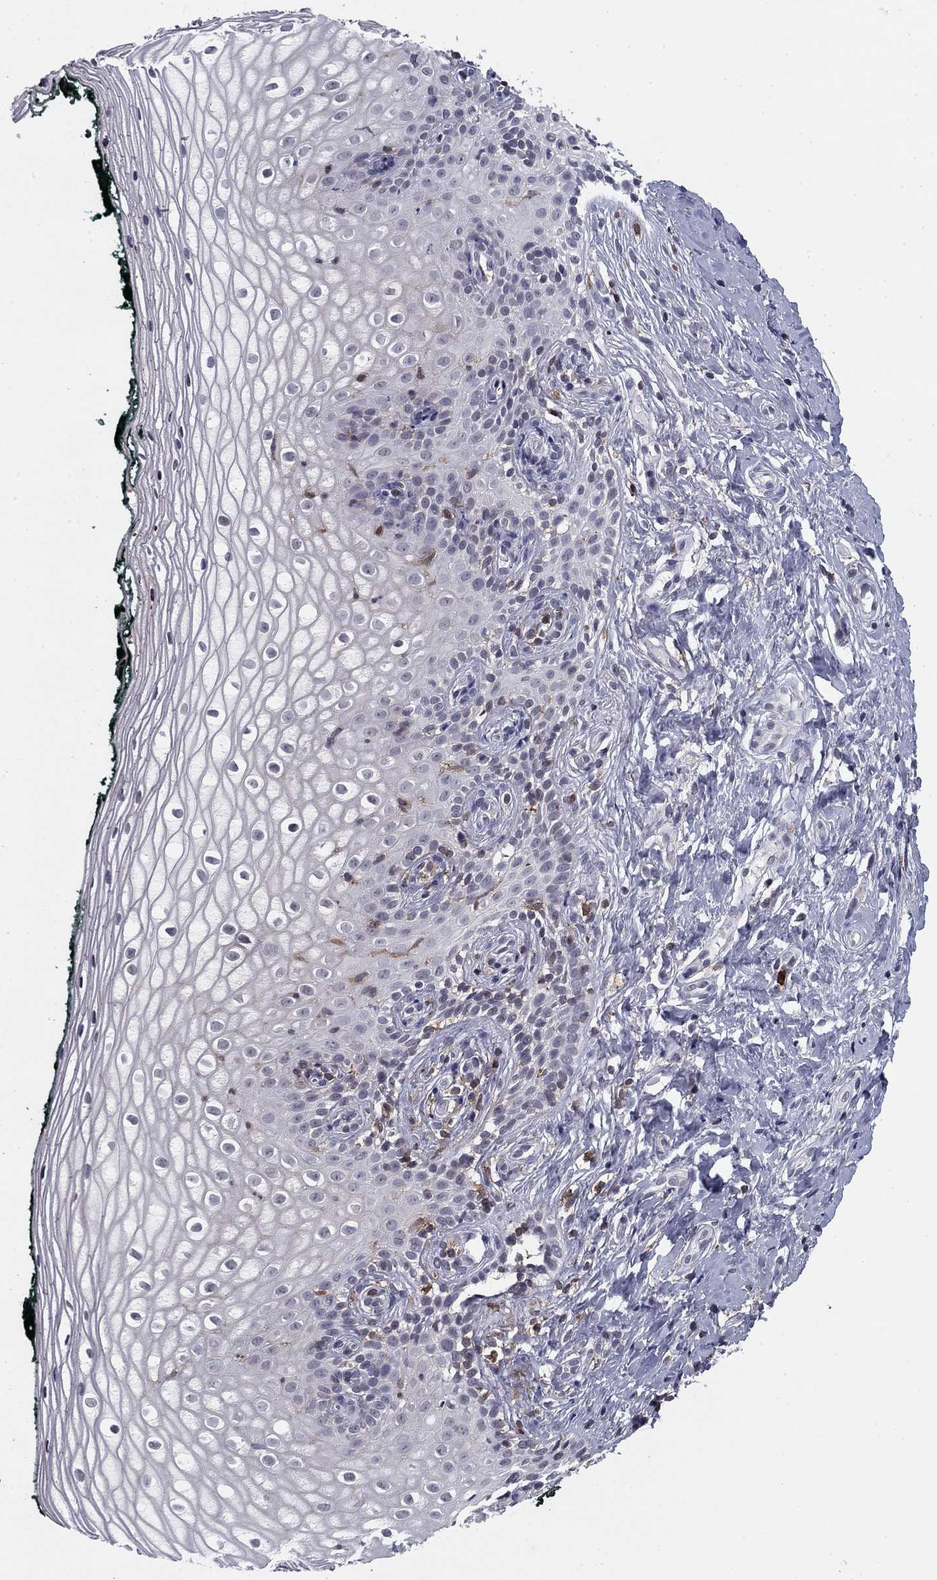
{"staining": {"intensity": "negative", "quantity": "none", "location": "none"}, "tissue": "vagina", "cell_type": "Squamous epithelial cells", "image_type": "normal", "snomed": [{"axis": "morphology", "description": "Normal tissue, NOS"}, {"axis": "topography", "description": "Vagina"}], "caption": "Vagina stained for a protein using immunohistochemistry exhibits no expression squamous epithelial cells.", "gene": "PLCB2", "patient": {"sex": "female", "age": 47}}